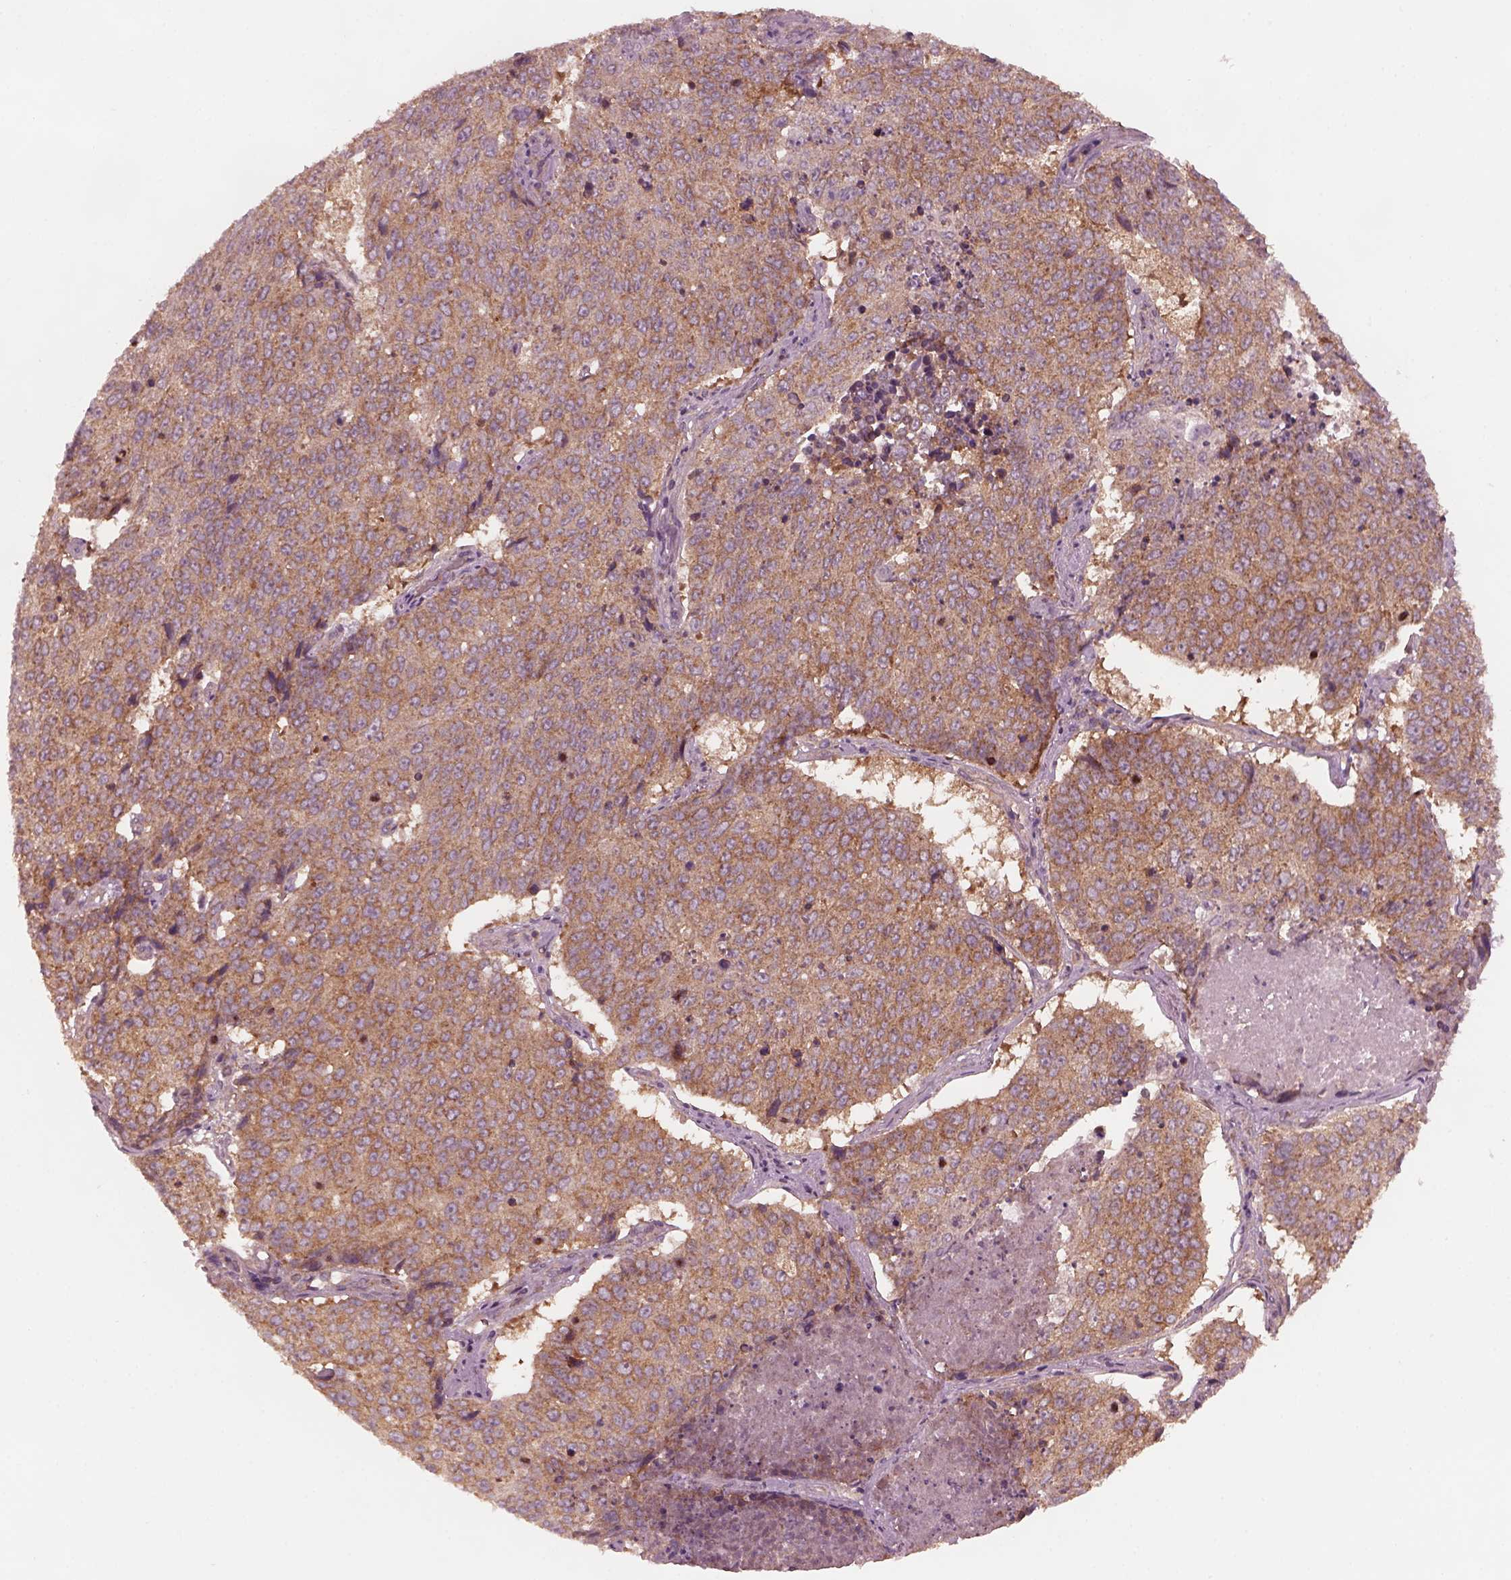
{"staining": {"intensity": "moderate", "quantity": ">75%", "location": "cytoplasmic/membranous"}, "tissue": "lung cancer", "cell_type": "Tumor cells", "image_type": "cancer", "snomed": [{"axis": "morphology", "description": "Normal tissue, NOS"}, {"axis": "morphology", "description": "Squamous cell carcinoma, NOS"}, {"axis": "topography", "description": "Bronchus"}, {"axis": "topography", "description": "Lung"}], "caption": "Immunohistochemical staining of lung cancer (squamous cell carcinoma) reveals moderate cytoplasmic/membranous protein staining in approximately >75% of tumor cells. The staining was performed using DAB (3,3'-diaminobenzidine) to visualize the protein expression in brown, while the nuclei were stained in blue with hematoxylin (Magnification: 20x).", "gene": "TUBG1", "patient": {"sex": "male", "age": 64}}